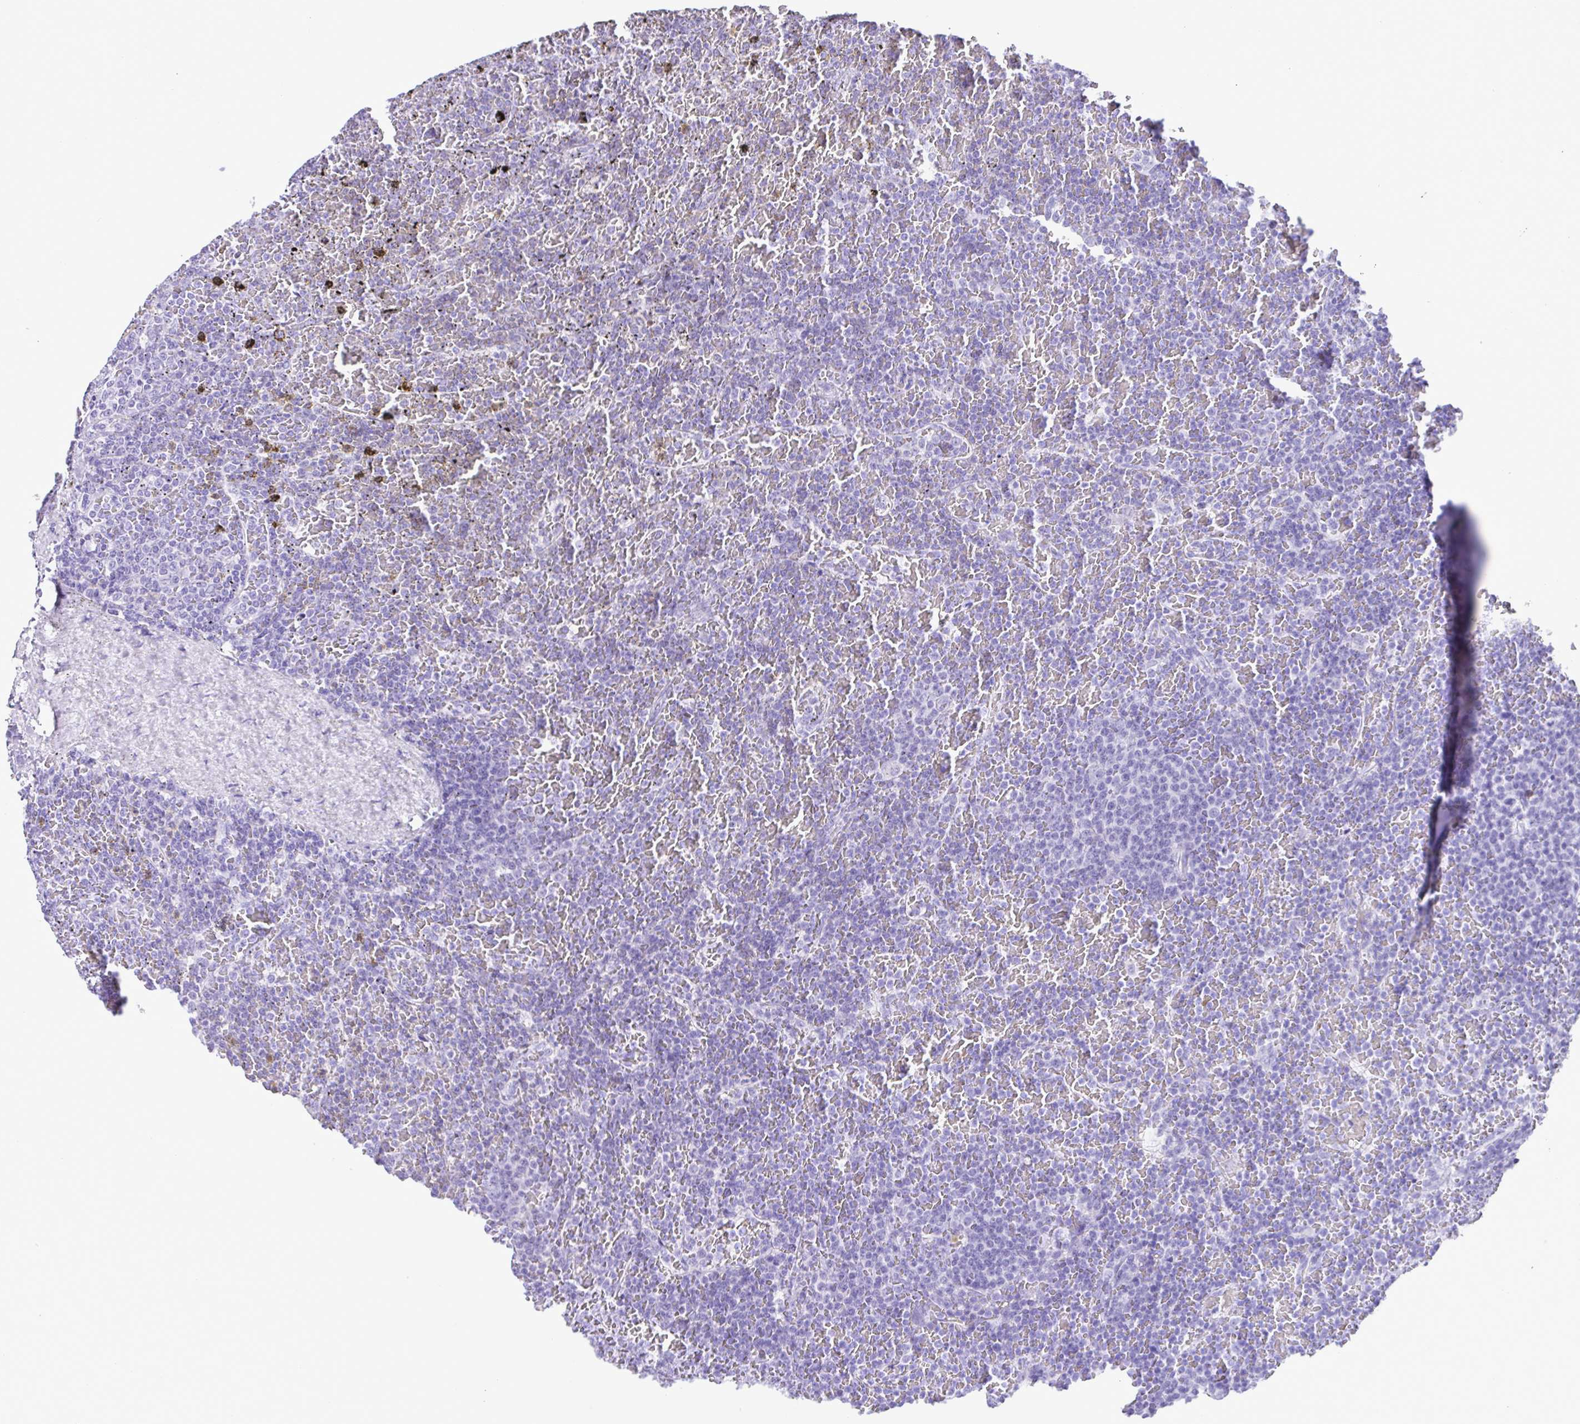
{"staining": {"intensity": "negative", "quantity": "none", "location": "none"}, "tissue": "lymphoma", "cell_type": "Tumor cells", "image_type": "cancer", "snomed": [{"axis": "morphology", "description": "Malignant lymphoma, non-Hodgkin's type, Low grade"}, {"axis": "topography", "description": "Spleen"}], "caption": "An IHC image of lymphoma is shown. There is no staining in tumor cells of lymphoma.", "gene": "SYT1", "patient": {"sex": "female", "age": 77}}